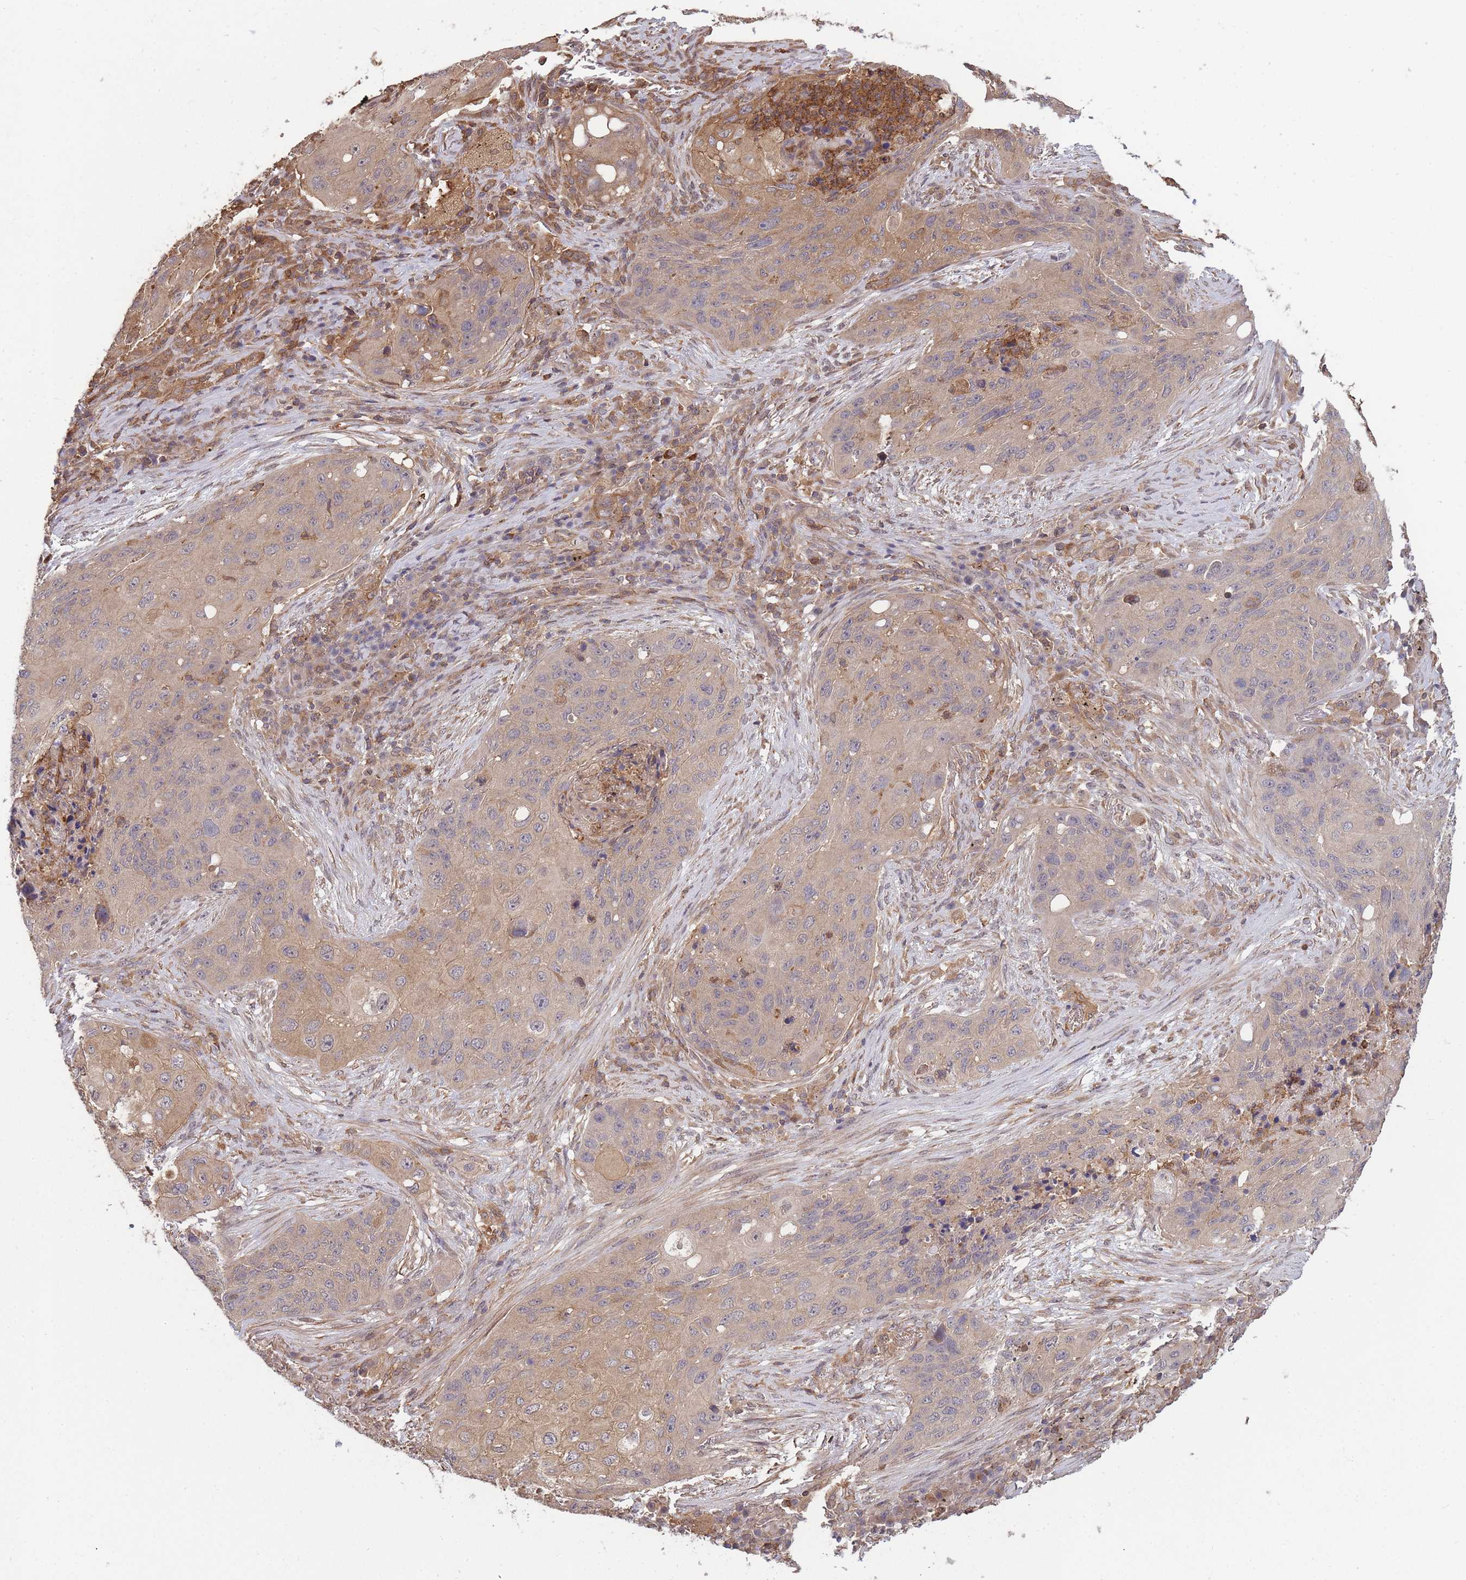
{"staining": {"intensity": "weak", "quantity": "<25%", "location": "cytoplasmic/membranous"}, "tissue": "lung cancer", "cell_type": "Tumor cells", "image_type": "cancer", "snomed": [{"axis": "morphology", "description": "Squamous cell carcinoma, NOS"}, {"axis": "topography", "description": "Lung"}], "caption": "Immunohistochemistry (IHC) of human lung cancer (squamous cell carcinoma) reveals no expression in tumor cells.", "gene": "ZNF304", "patient": {"sex": "female", "age": 63}}